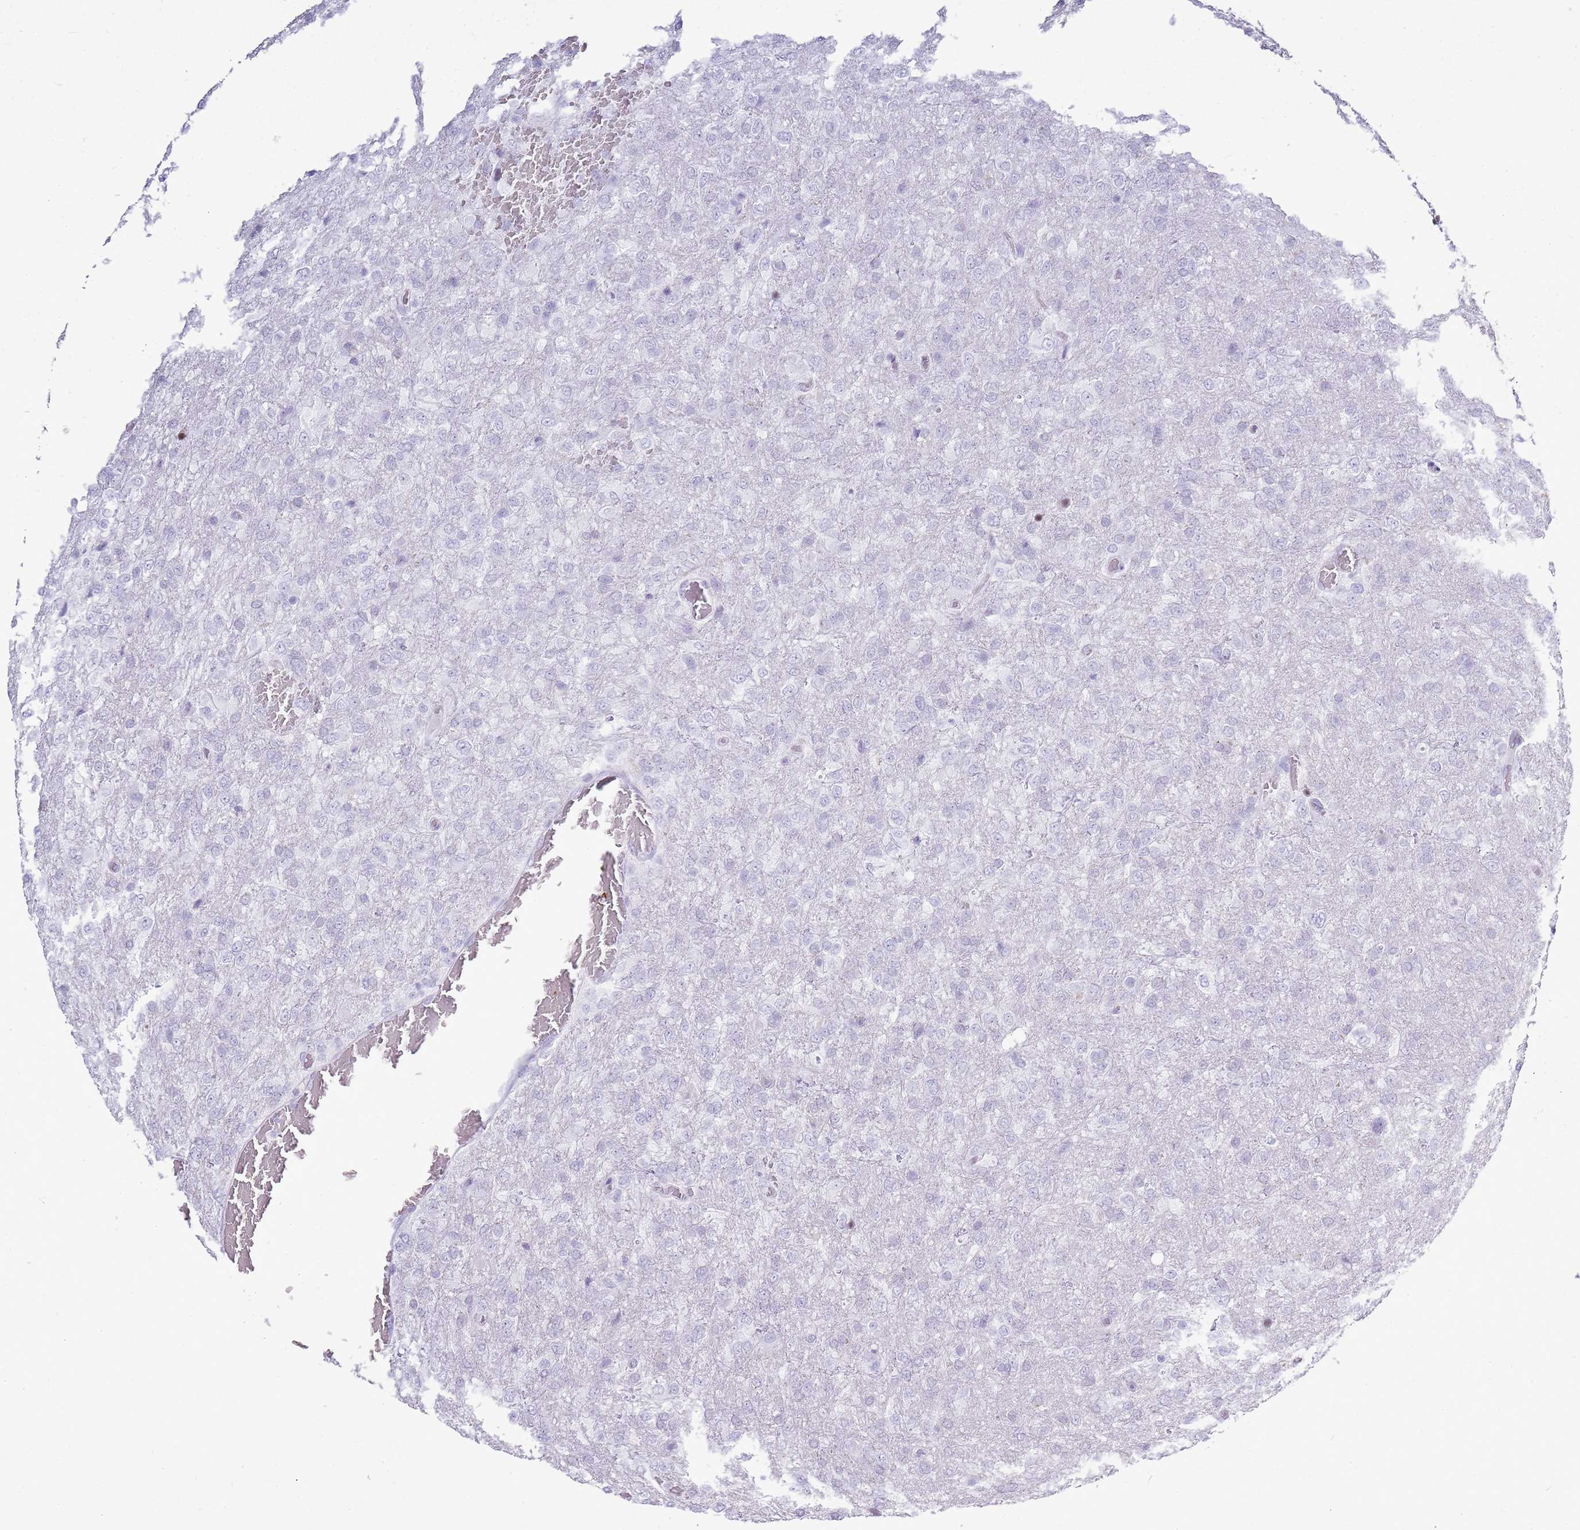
{"staining": {"intensity": "negative", "quantity": "none", "location": "none"}, "tissue": "glioma", "cell_type": "Tumor cells", "image_type": "cancer", "snomed": [{"axis": "morphology", "description": "Glioma, malignant, High grade"}, {"axis": "topography", "description": "Brain"}], "caption": "Tumor cells show no significant expression in glioma.", "gene": "ASIP", "patient": {"sex": "female", "age": 74}}